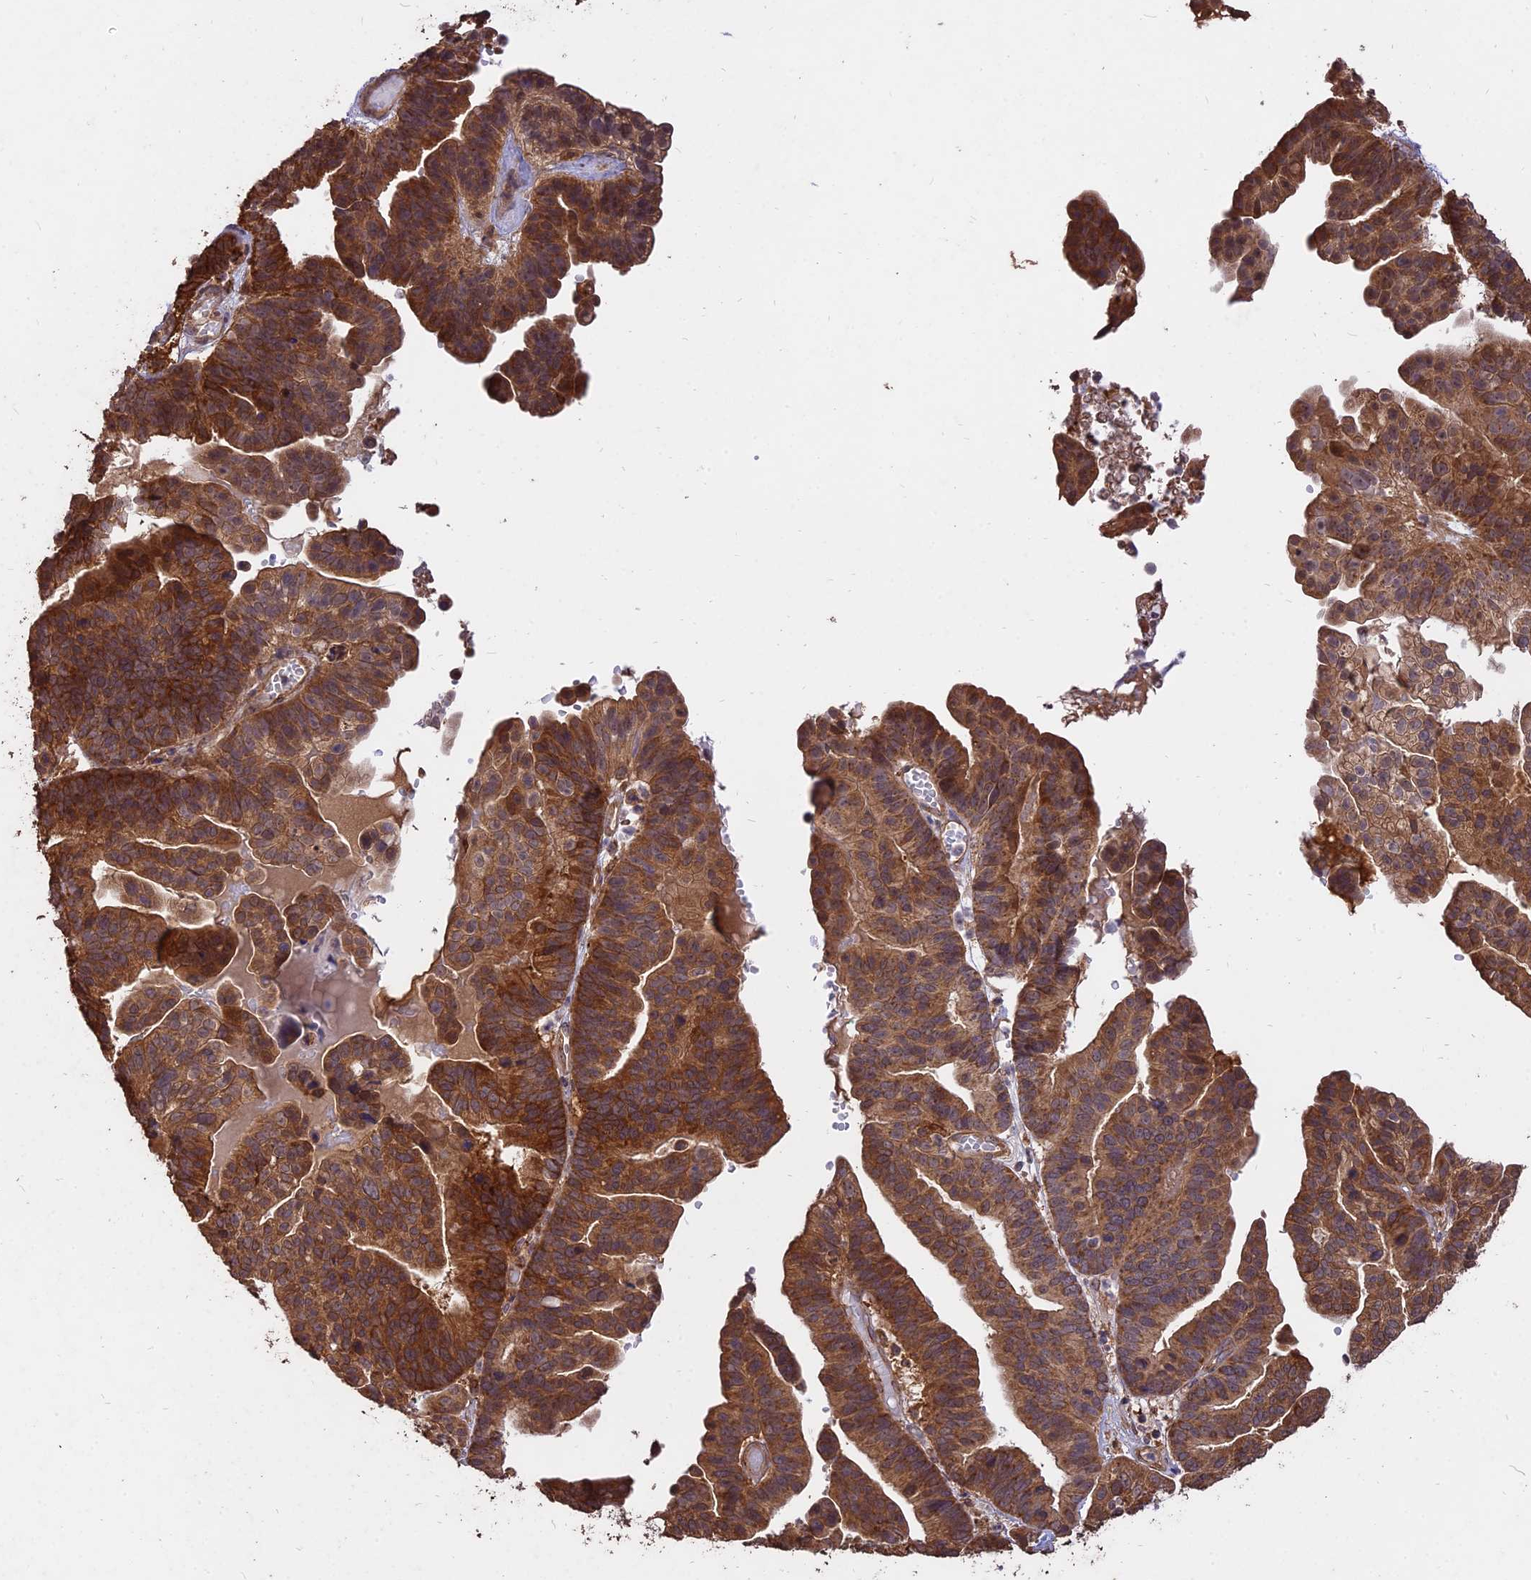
{"staining": {"intensity": "strong", "quantity": ">75%", "location": "cytoplasmic/membranous"}, "tissue": "ovarian cancer", "cell_type": "Tumor cells", "image_type": "cancer", "snomed": [{"axis": "morphology", "description": "Cystadenocarcinoma, serous, NOS"}, {"axis": "topography", "description": "Ovary"}], "caption": "Immunohistochemical staining of human ovarian cancer (serous cystadenocarcinoma) exhibits strong cytoplasmic/membranous protein expression in about >75% of tumor cells. (Brightfield microscopy of DAB IHC at high magnification).", "gene": "SAC3D1", "patient": {"sex": "female", "age": 56}}